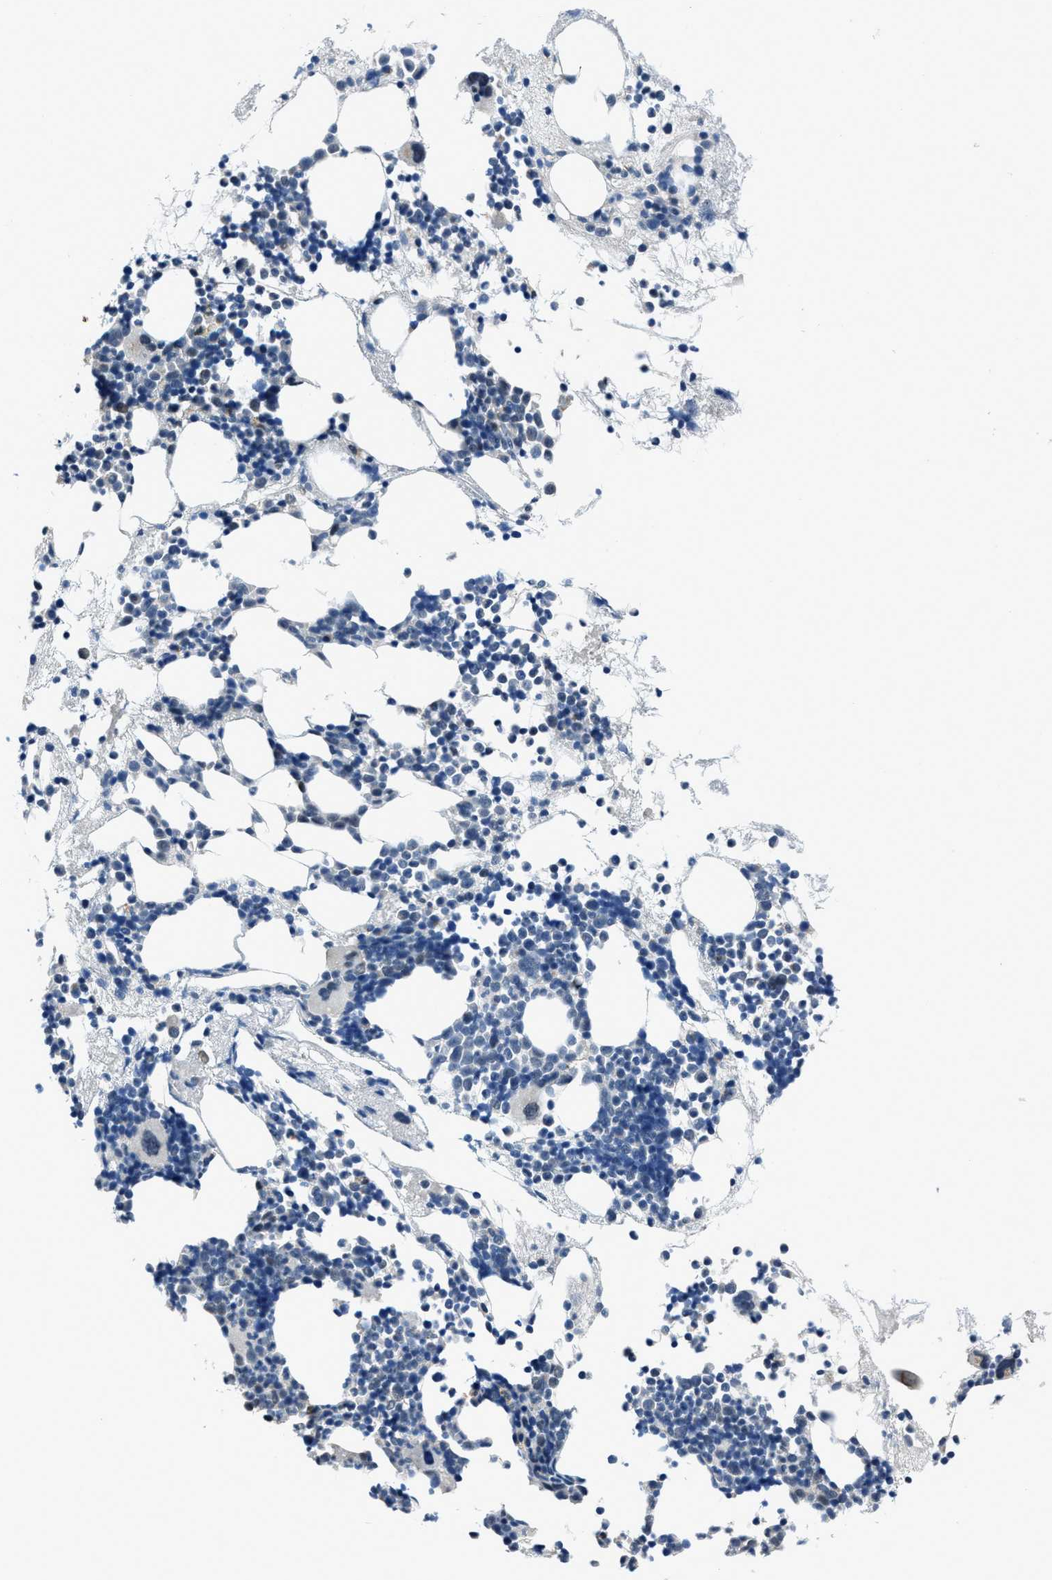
{"staining": {"intensity": "negative", "quantity": "none", "location": "none"}, "tissue": "bone marrow", "cell_type": "Hematopoietic cells", "image_type": "normal", "snomed": [{"axis": "morphology", "description": "Normal tissue, NOS"}, {"axis": "morphology", "description": "Inflammation, NOS"}, {"axis": "topography", "description": "Bone marrow"}], "caption": "Histopathology image shows no significant protein staining in hematopoietic cells of normal bone marrow. (IHC, brightfield microscopy, high magnification).", "gene": "DUSP19", "patient": {"sex": "female", "age": 81}}